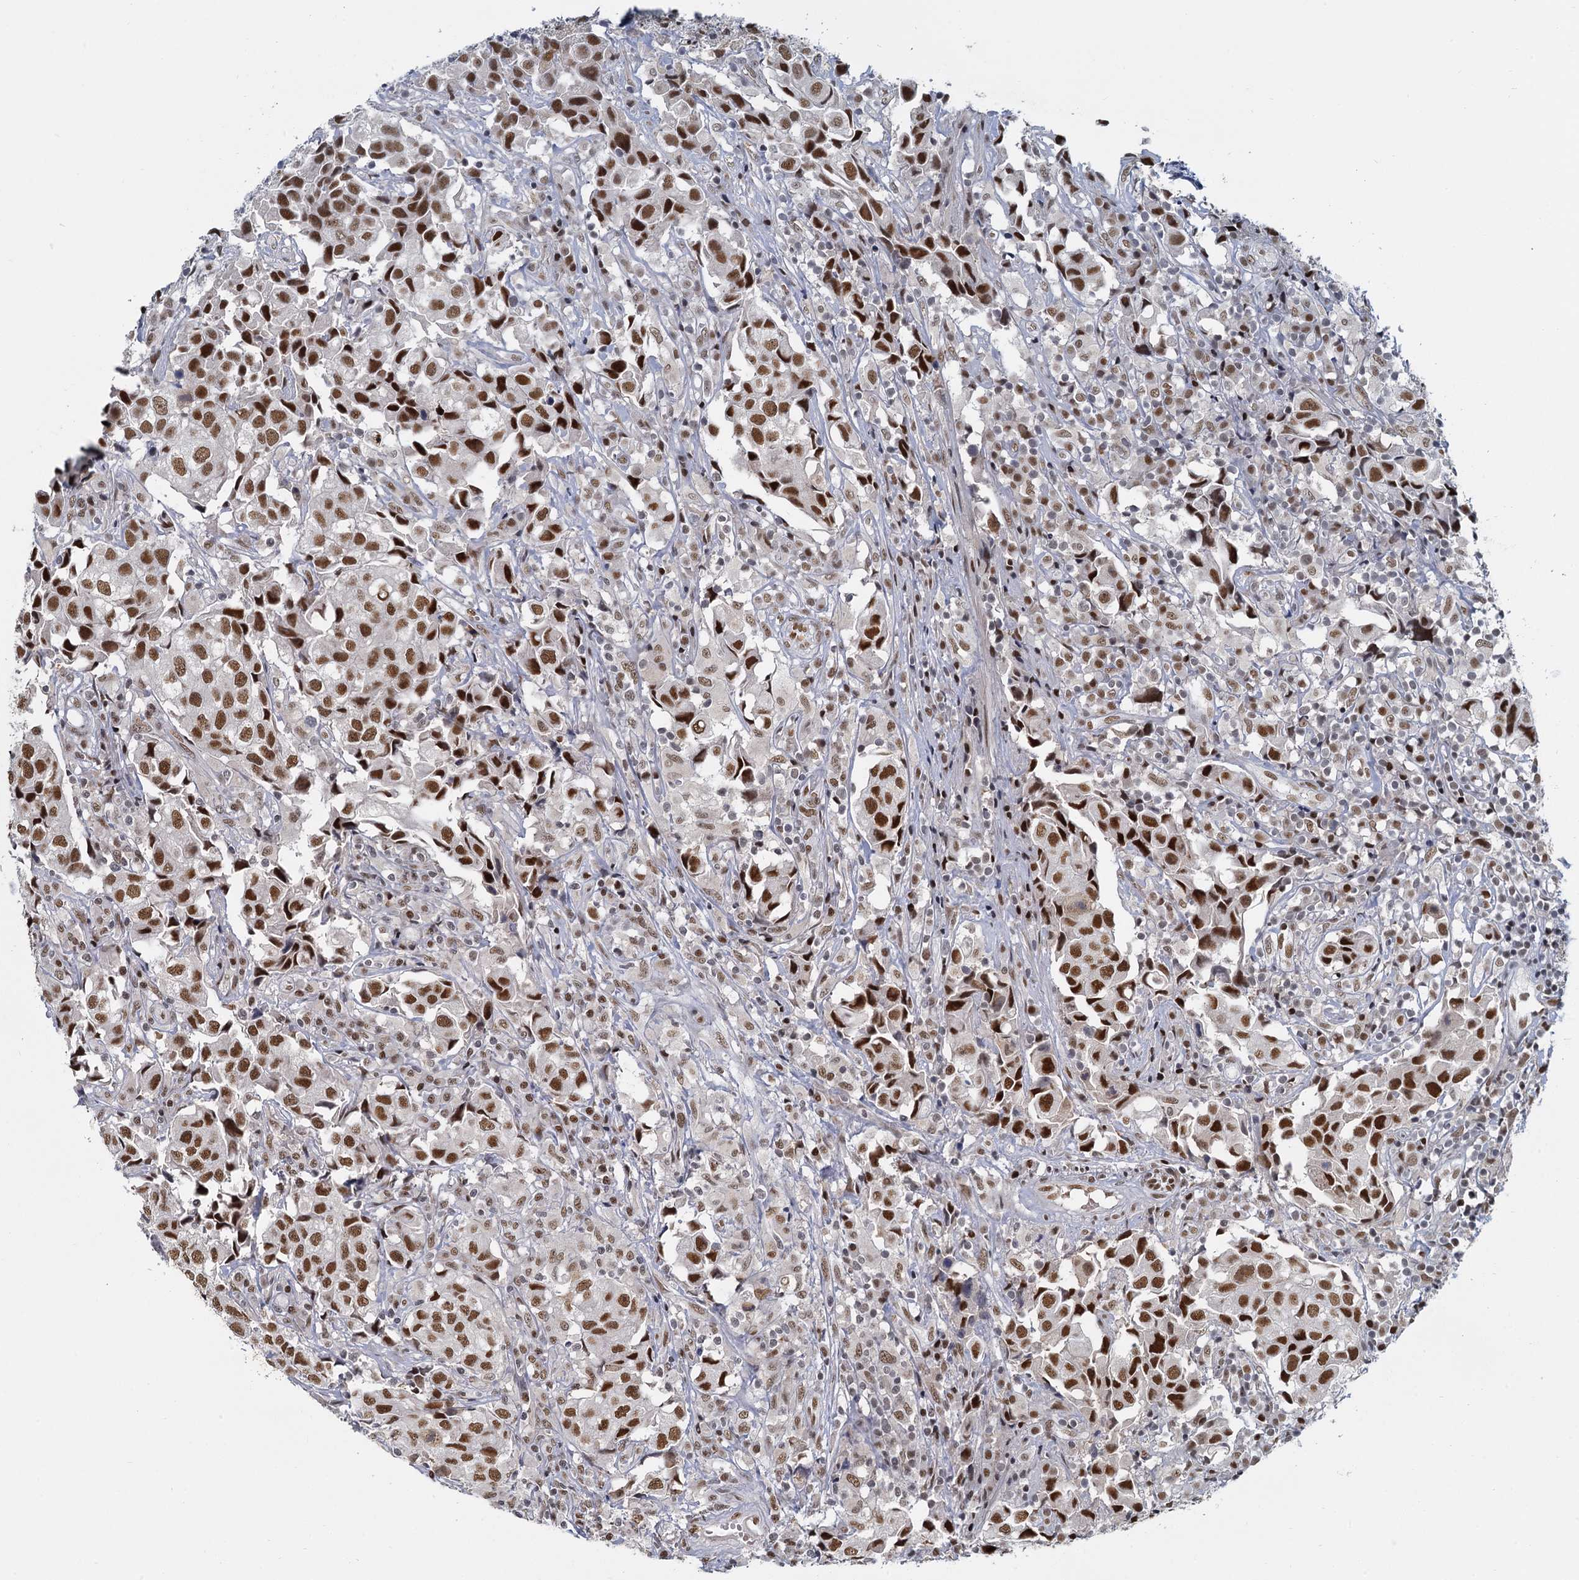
{"staining": {"intensity": "strong", "quantity": ">75%", "location": "nuclear"}, "tissue": "urothelial cancer", "cell_type": "Tumor cells", "image_type": "cancer", "snomed": [{"axis": "morphology", "description": "Urothelial carcinoma, High grade"}, {"axis": "topography", "description": "Urinary bladder"}], "caption": "IHC of urothelial cancer reveals high levels of strong nuclear positivity in approximately >75% of tumor cells.", "gene": "RPRD1A", "patient": {"sex": "female", "age": 75}}